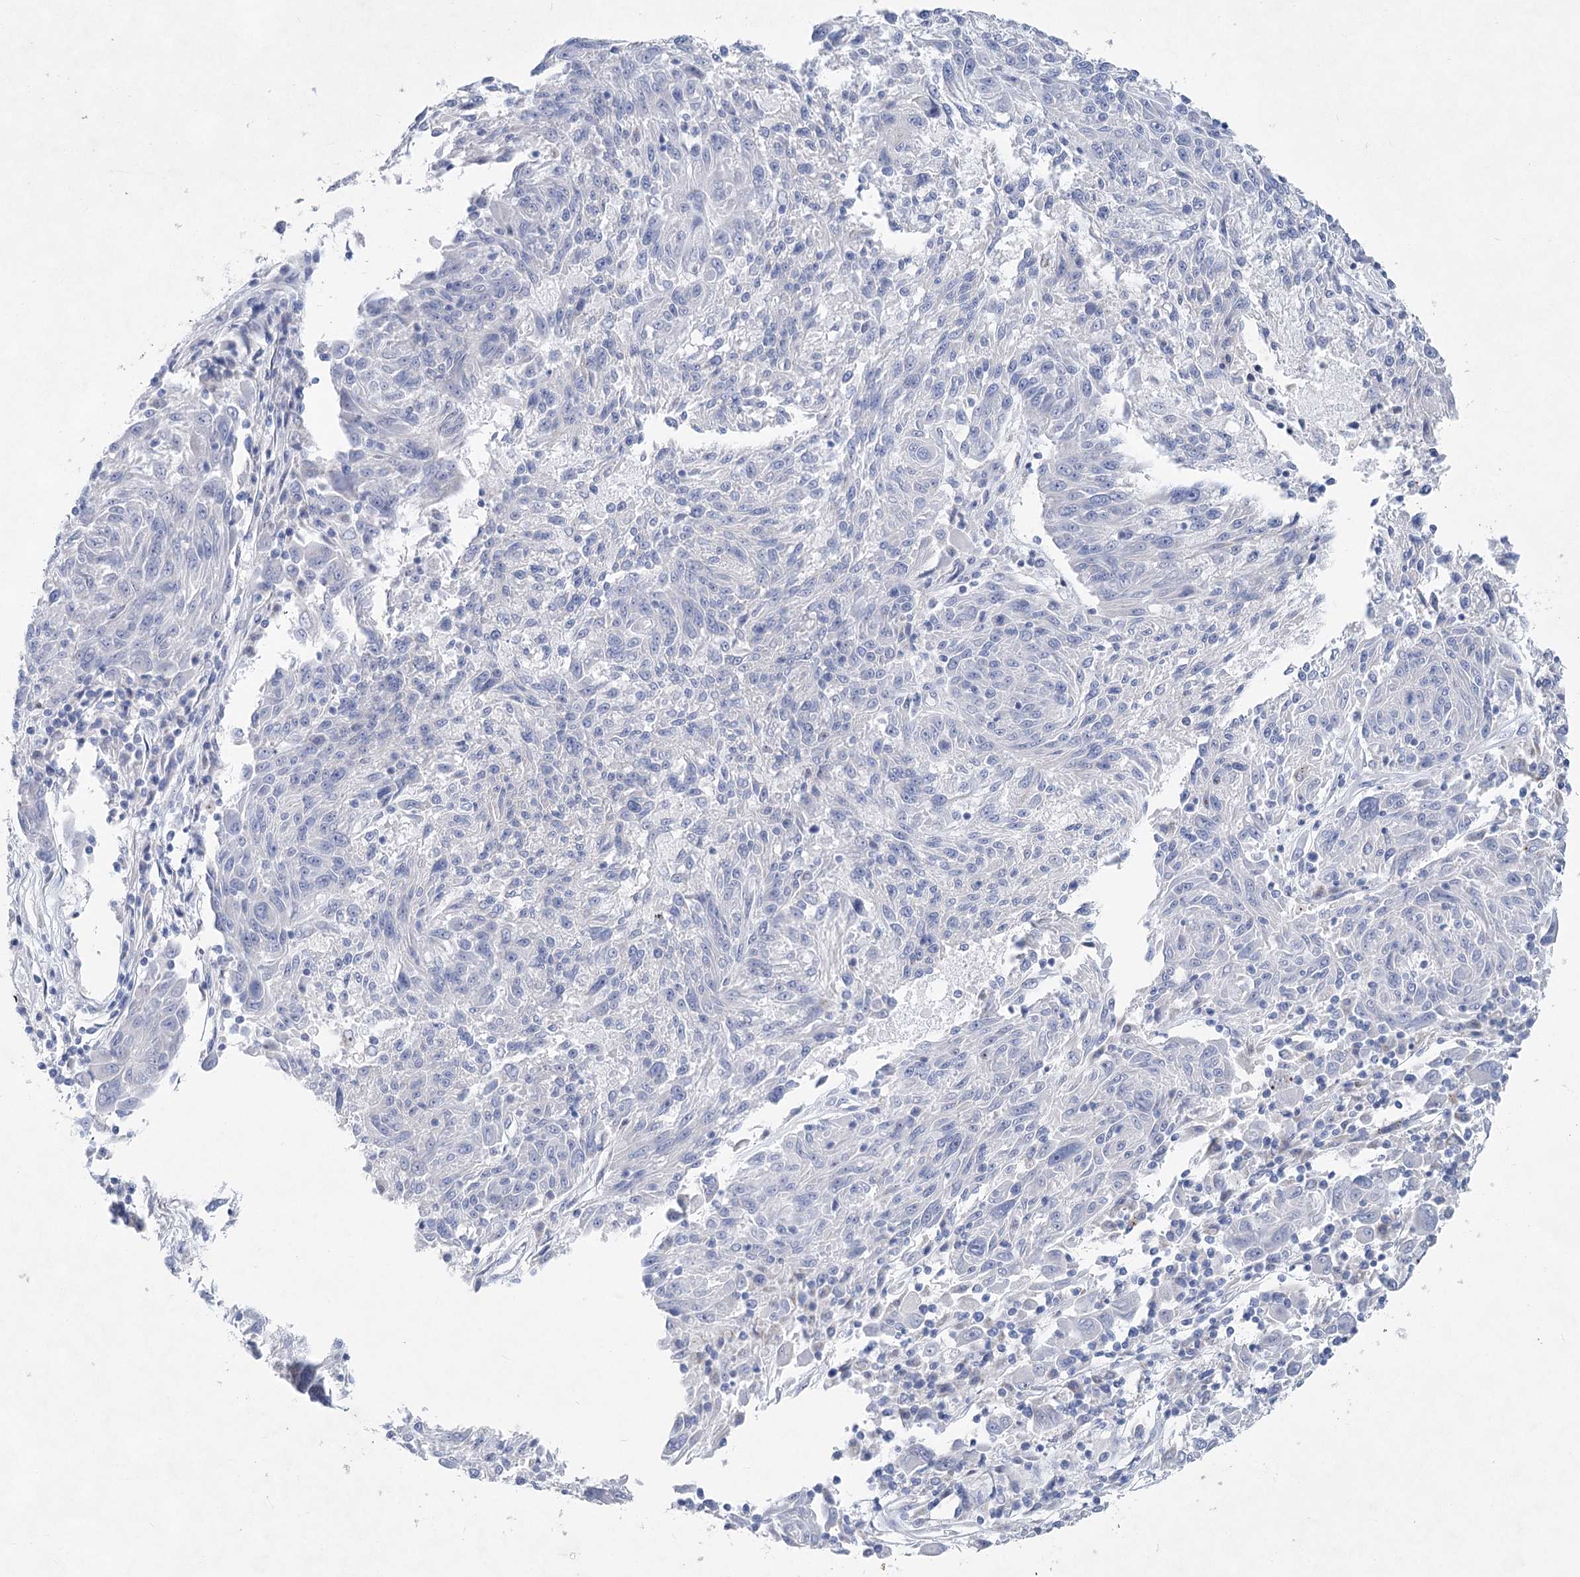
{"staining": {"intensity": "negative", "quantity": "none", "location": "none"}, "tissue": "melanoma", "cell_type": "Tumor cells", "image_type": "cancer", "snomed": [{"axis": "morphology", "description": "Malignant melanoma, NOS"}, {"axis": "topography", "description": "Skin"}], "caption": "Tumor cells are negative for protein expression in human melanoma. (DAB immunohistochemistry (IHC) visualized using brightfield microscopy, high magnification).", "gene": "WDR74", "patient": {"sex": "male", "age": 53}}